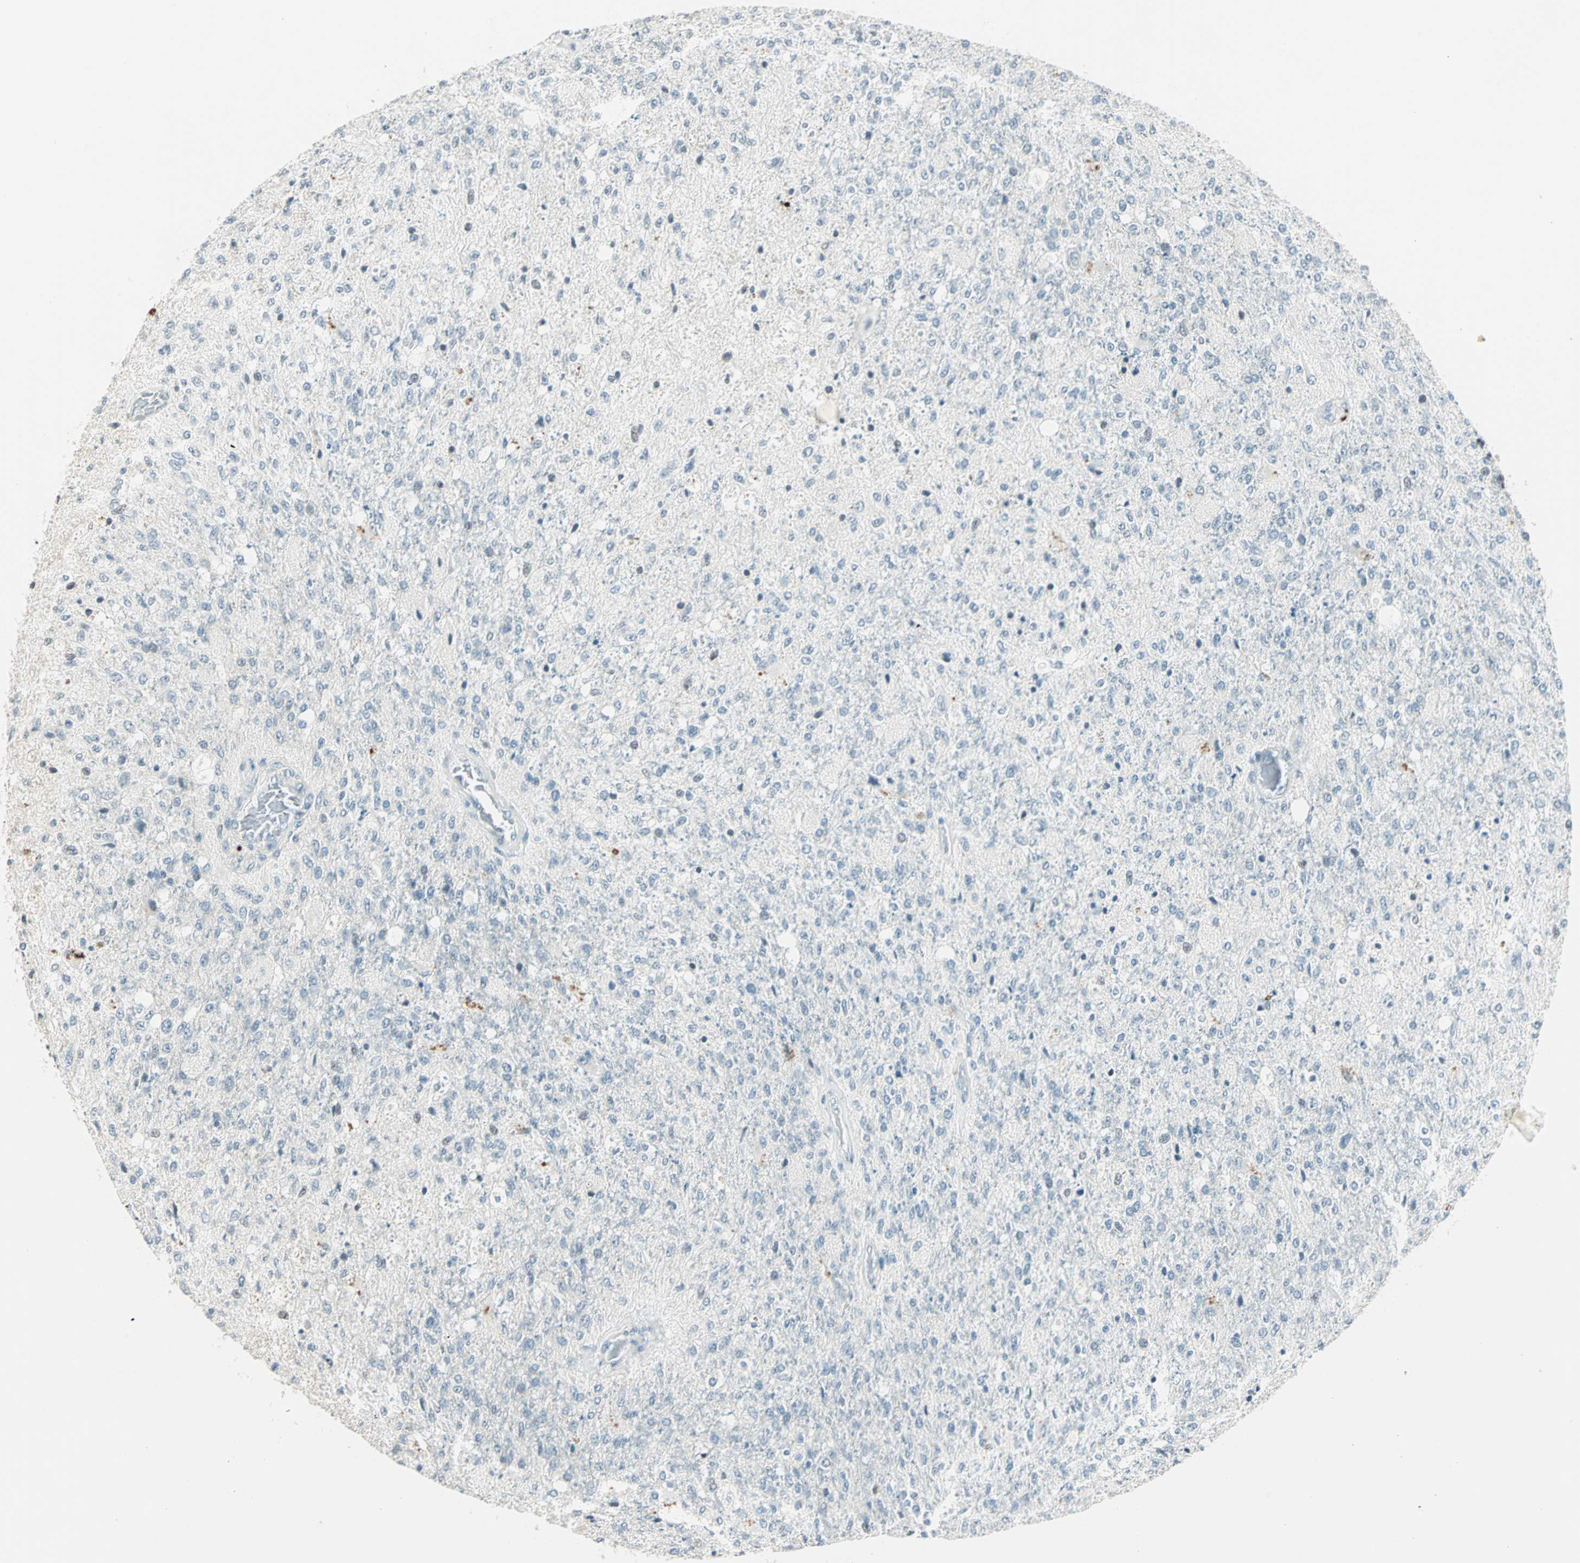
{"staining": {"intensity": "negative", "quantity": "none", "location": "none"}, "tissue": "glioma", "cell_type": "Tumor cells", "image_type": "cancer", "snomed": [{"axis": "morphology", "description": "Normal tissue, NOS"}, {"axis": "morphology", "description": "Glioma, malignant, High grade"}, {"axis": "topography", "description": "Cerebral cortex"}], "caption": "A high-resolution photomicrograph shows immunohistochemistry staining of glioma, which demonstrates no significant positivity in tumor cells.", "gene": "SIN3A", "patient": {"sex": "male", "age": 77}}